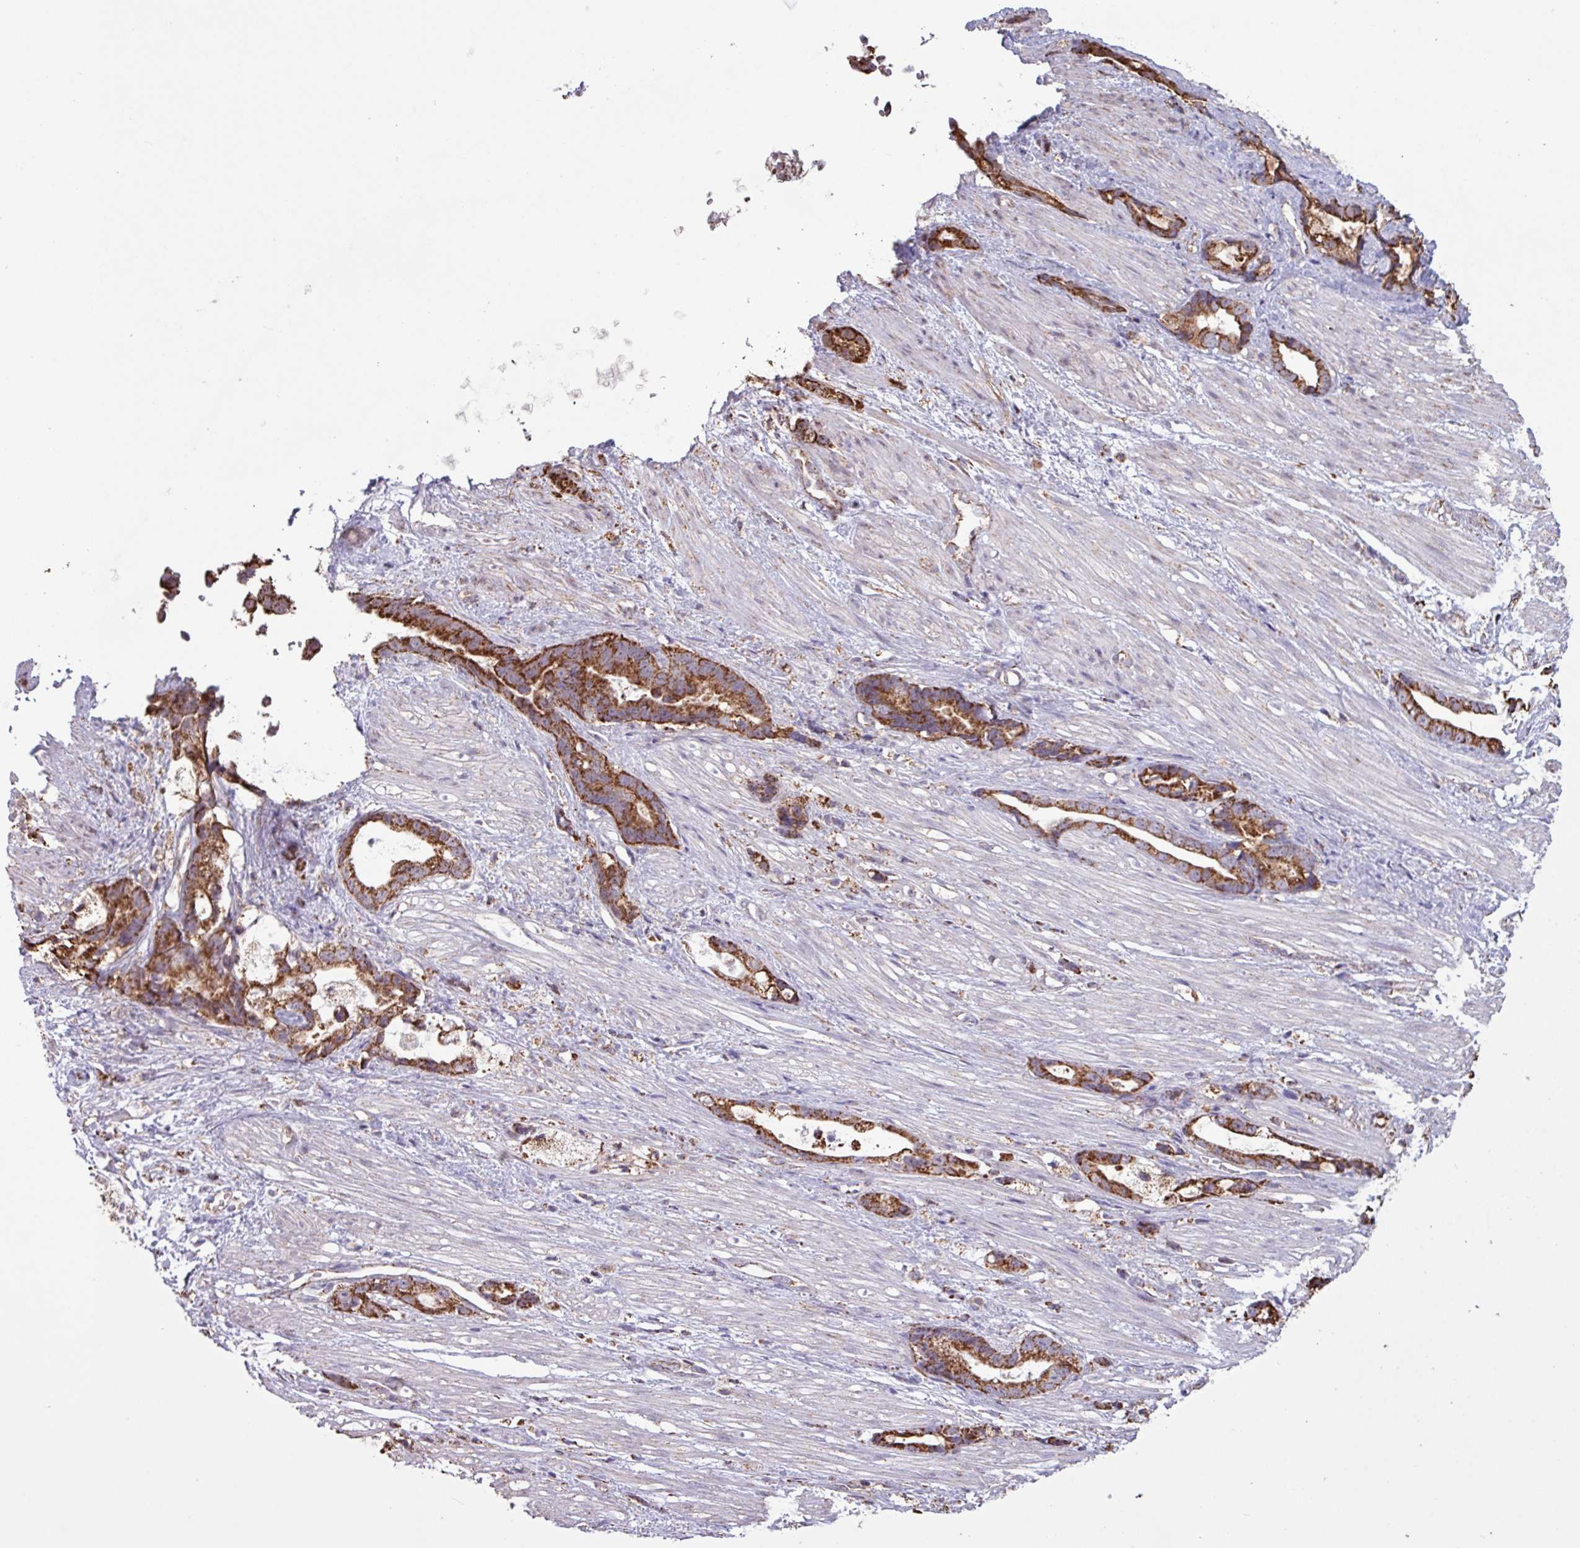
{"staining": {"intensity": "strong", "quantity": ">75%", "location": "cytoplasmic/membranous"}, "tissue": "stomach cancer", "cell_type": "Tumor cells", "image_type": "cancer", "snomed": [{"axis": "morphology", "description": "Adenocarcinoma, NOS"}, {"axis": "topography", "description": "Stomach"}], "caption": "Brown immunohistochemical staining in human stomach adenocarcinoma demonstrates strong cytoplasmic/membranous positivity in about >75% of tumor cells. (Stains: DAB (3,3'-diaminobenzidine) in brown, nuclei in blue, Microscopy: brightfield microscopy at high magnification).", "gene": "ALG8", "patient": {"sex": "male", "age": 55}}